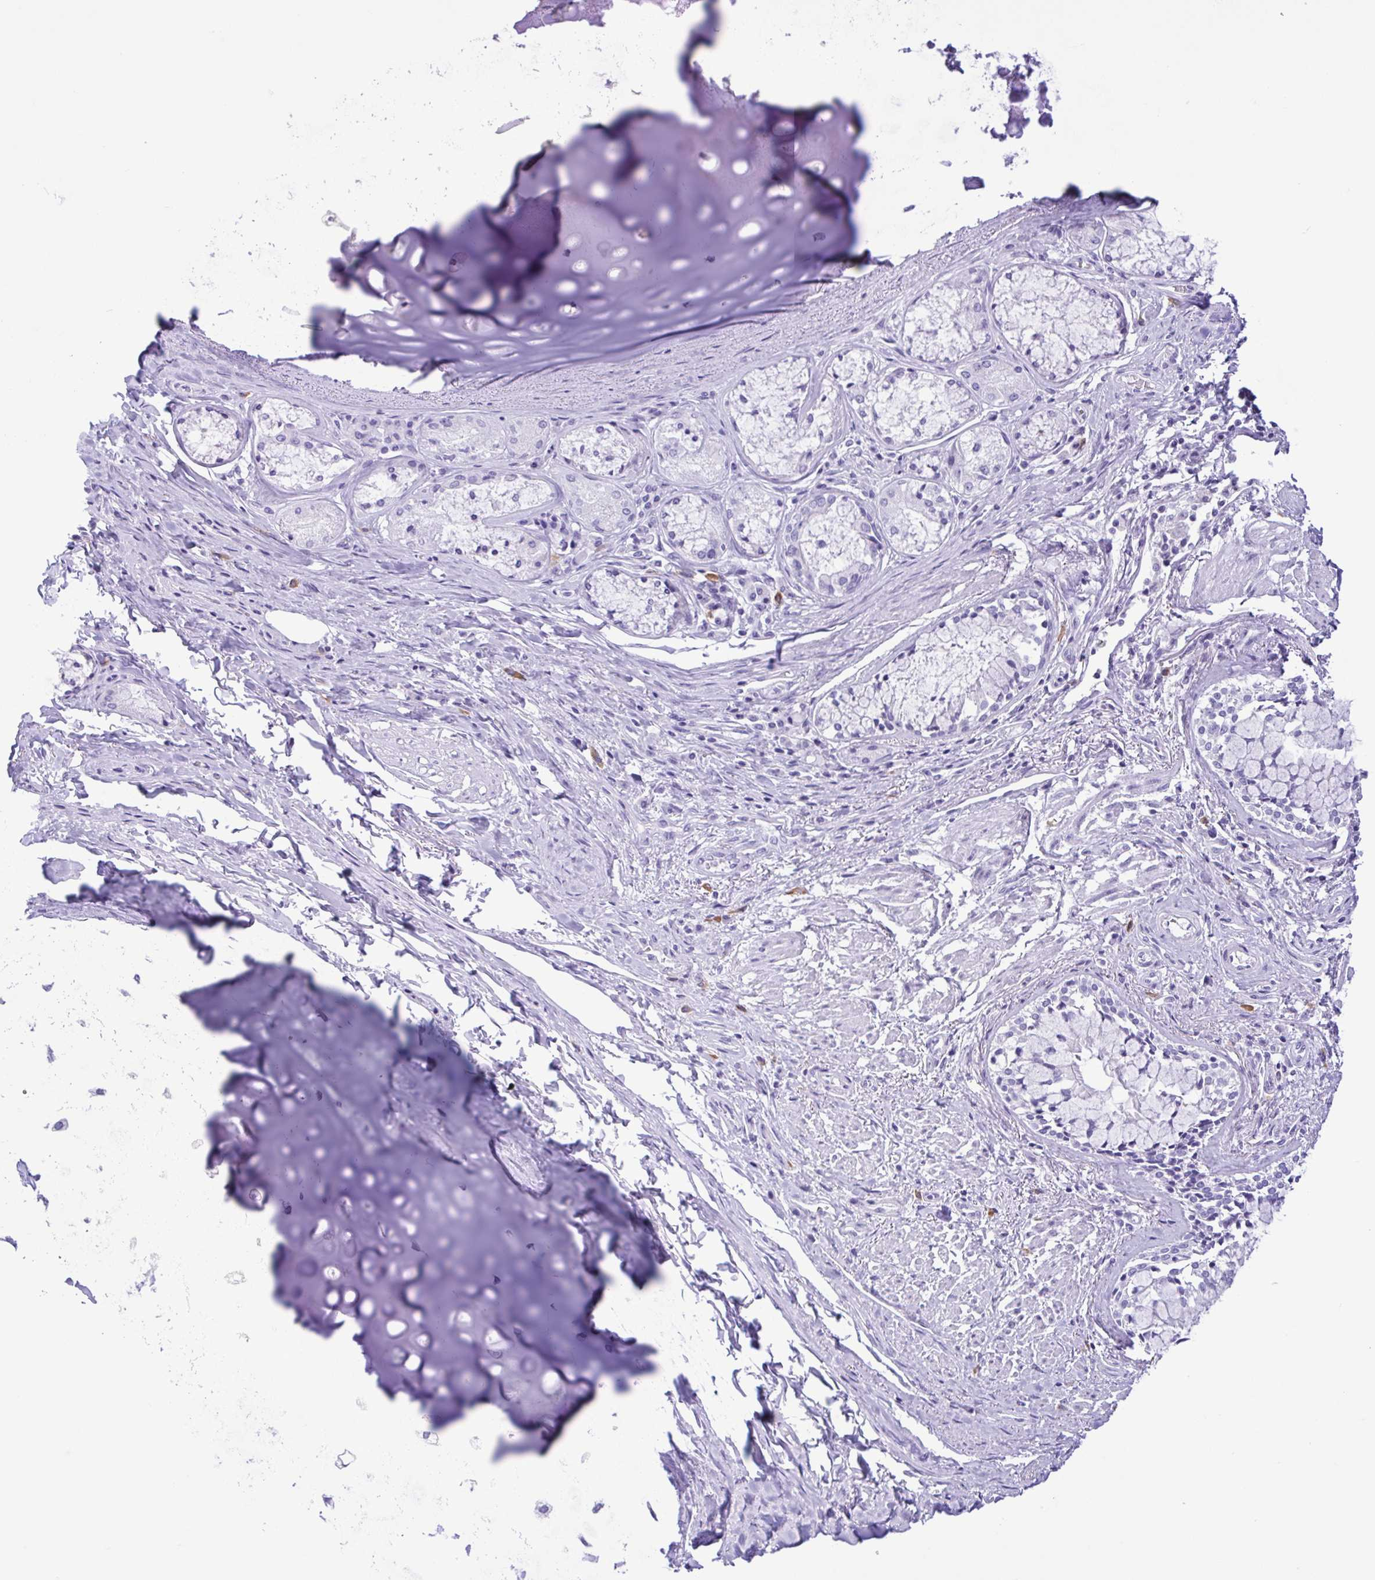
{"staining": {"intensity": "negative", "quantity": "none", "location": "none"}, "tissue": "adipose tissue", "cell_type": "Adipocytes", "image_type": "normal", "snomed": [{"axis": "morphology", "description": "Normal tissue, NOS"}, {"axis": "topography", "description": "Cartilage tissue"}, {"axis": "topography", "description": "Bronchus"}], "caption": "IHC micrograph of unremarkable adipose tissue: human adipose tissue stained with DAB (3,3'-diaminobenzidine) exhibits no significant protein expression in adipocytes.", "gene": "SPATA16", "patient": {"sex": "male", "age": 64}}